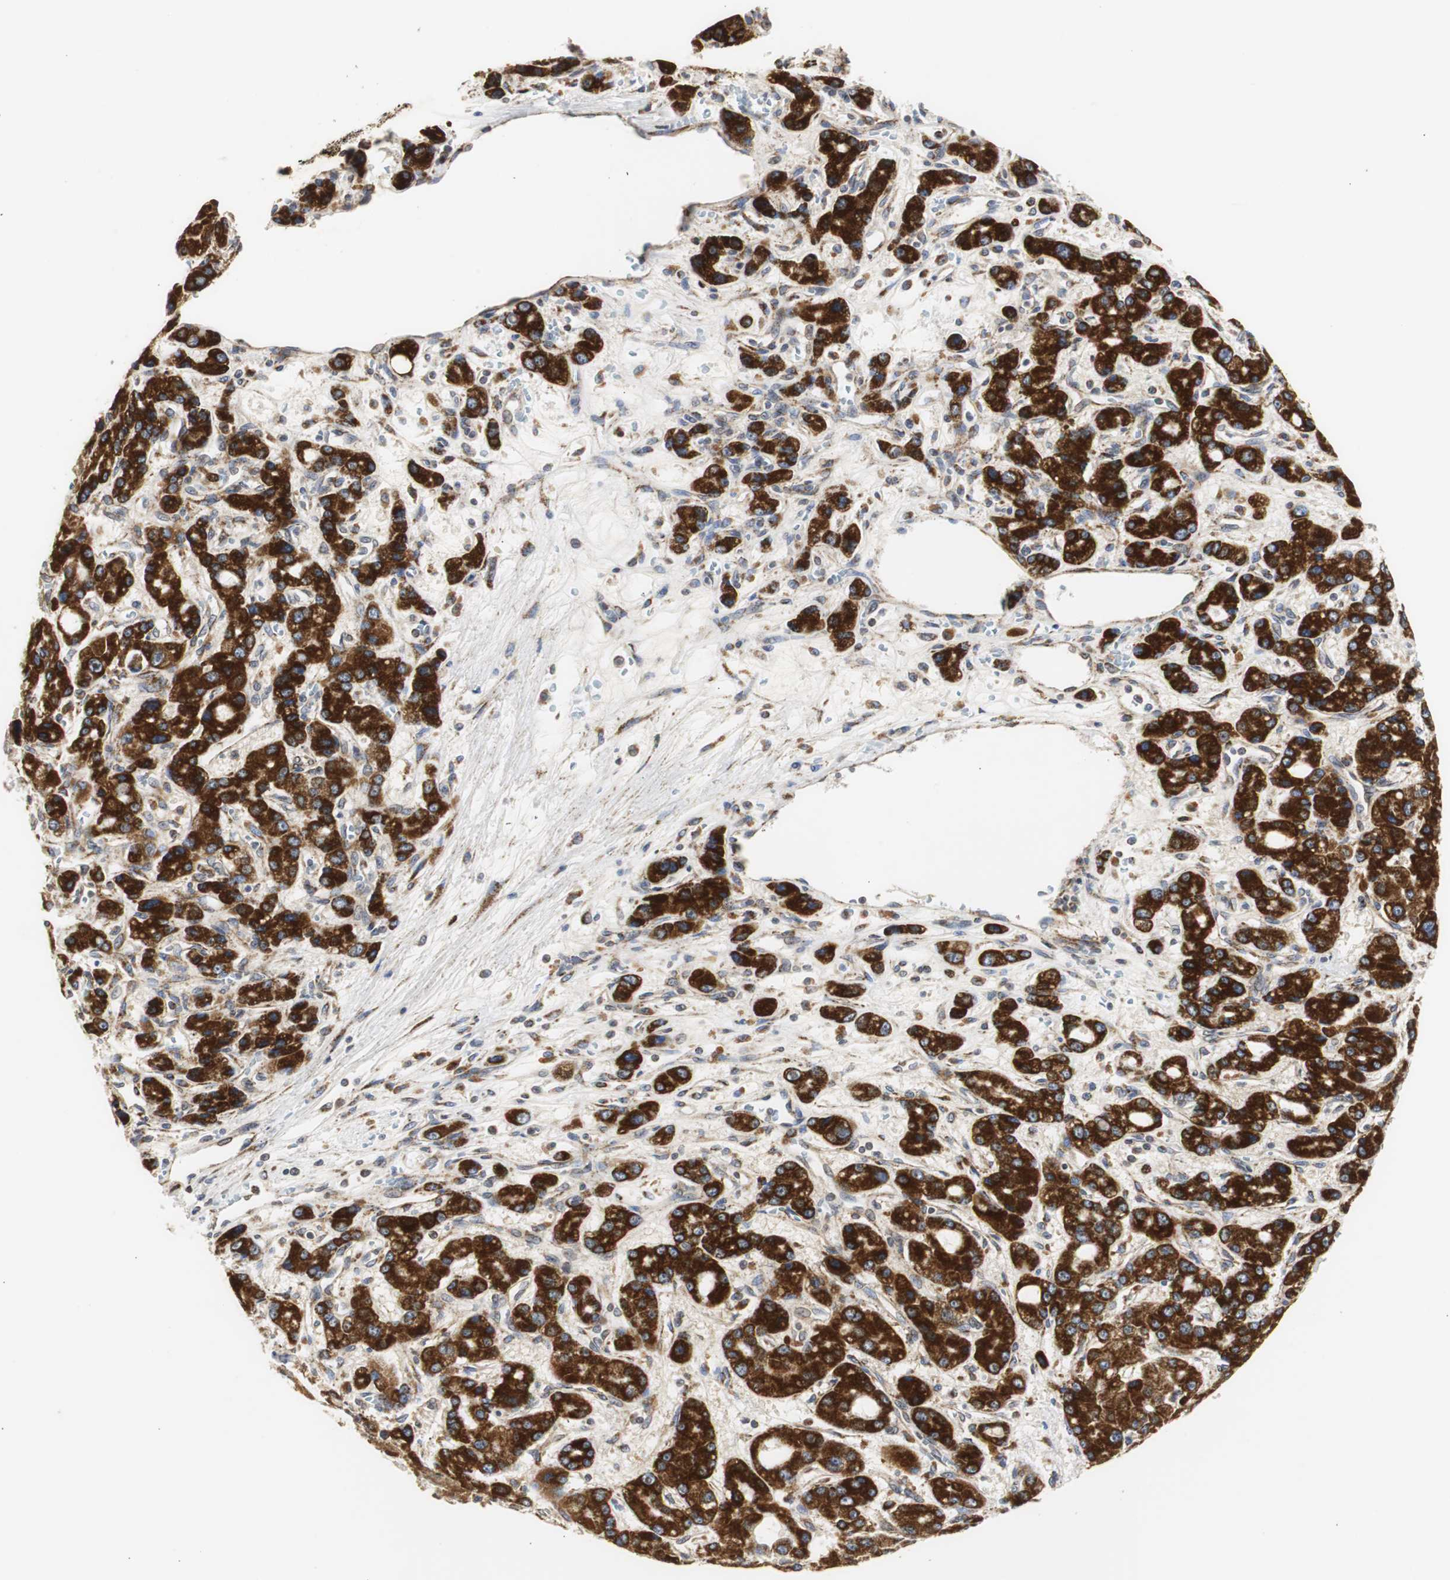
{"staining": {"intensity": "strong", "quantity": ">75%", "location": "cytoplasmic/membranous"}, "tissue": "liver cancer", "cell_type": "Tumor cells", "image_type": "cancer", "snomed": [{"axis": "morphology", "description": "Carcinoma, Hepatocellular, NOS"}, {"axis": "topography", "description": "Liver"}], "caption": "Brown immunohistochemical staining in human liver hepatocellular carcinoma displays strong cytoplasmic/membranous staining in approximately >75% of tumor cells.", "gene": "HSD17B10", "patient": {"sex": "male", "age": 55}}